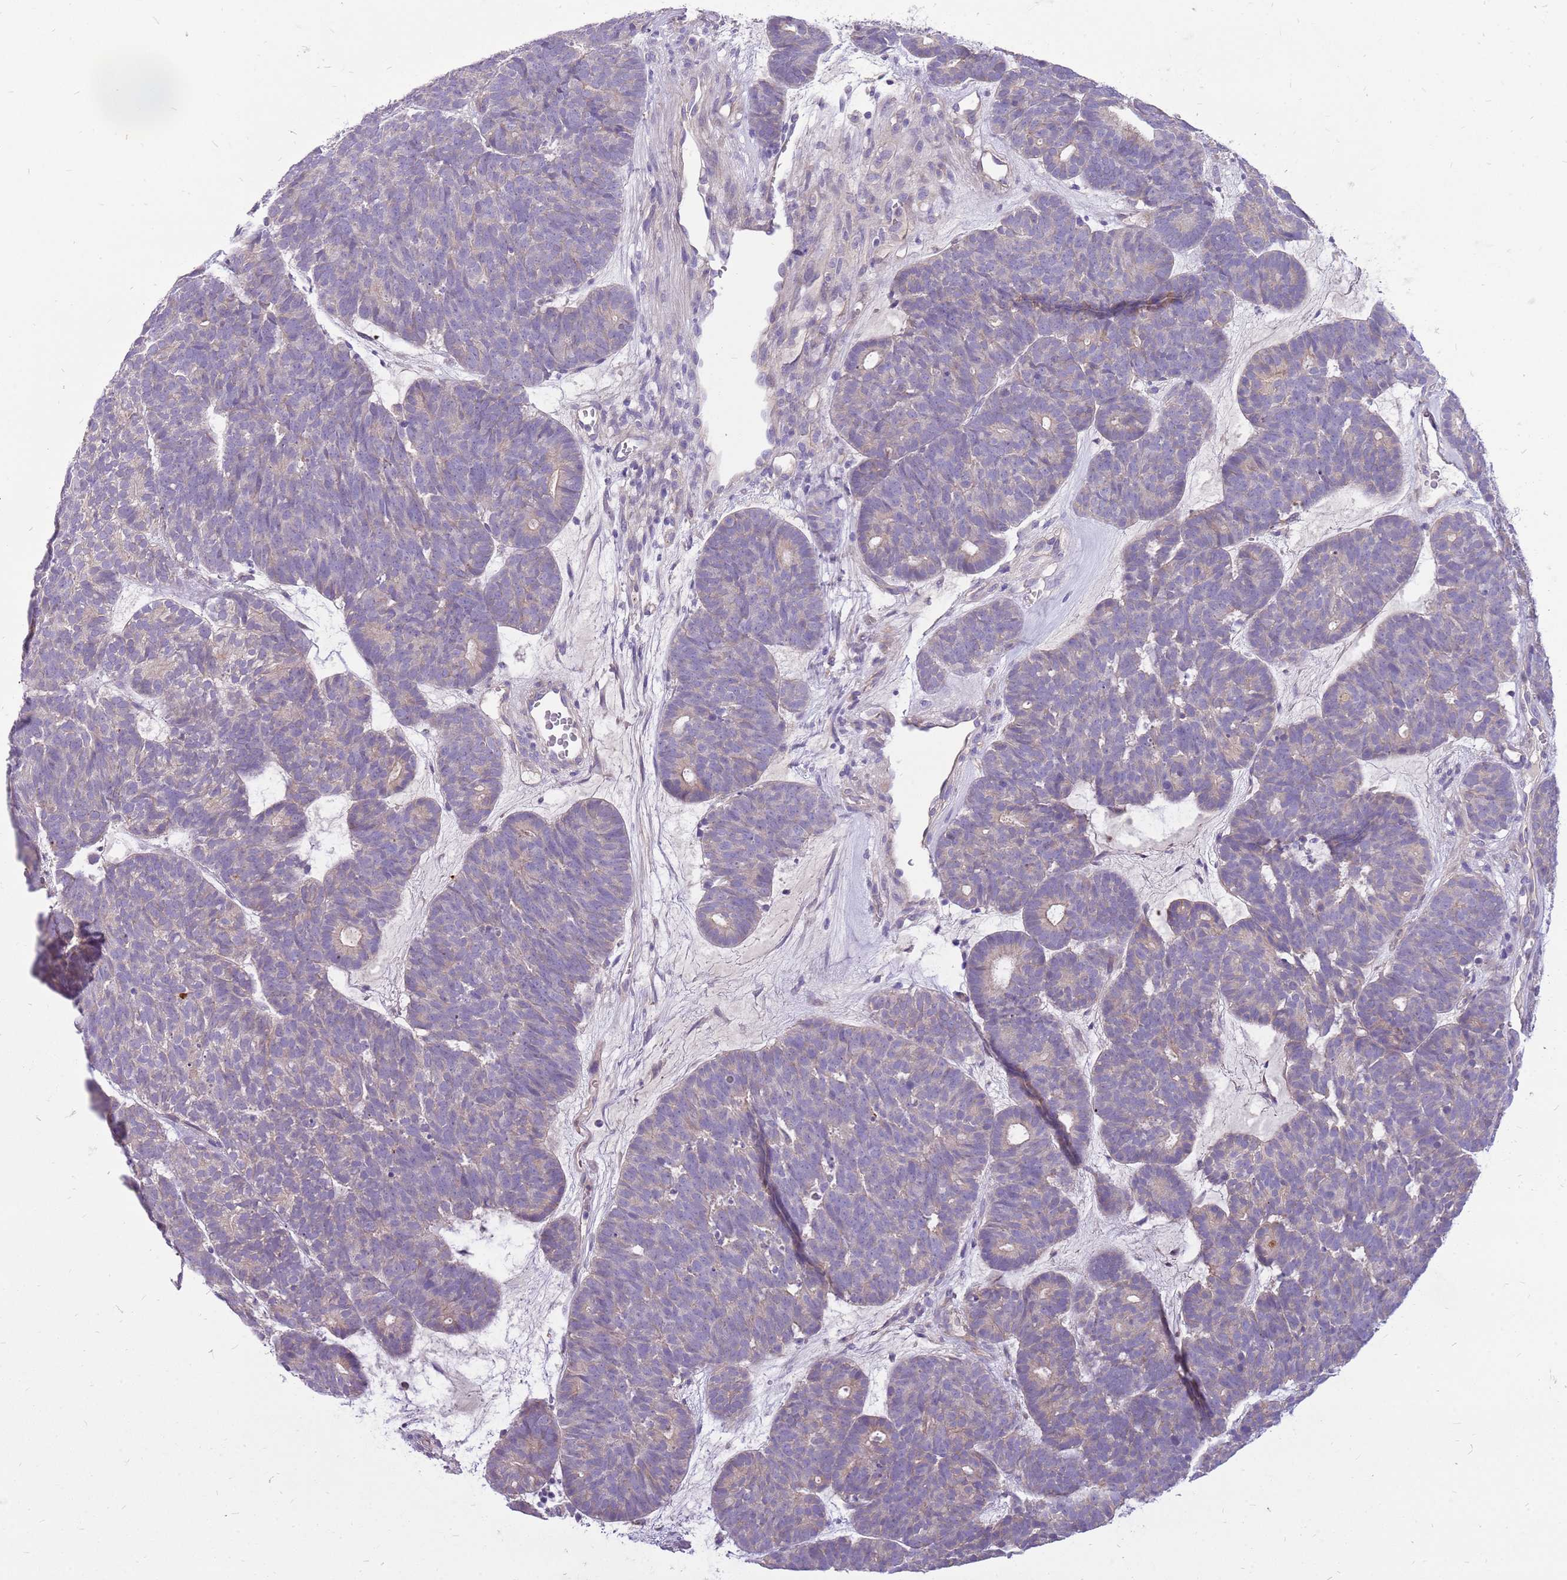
{"staining": {"intensity": "negative", "quantity": "none", "location": "none"}, "tissue": "head and neck cancer", "cell_type": "Tumor cells", "image_type": "cancer", "snomed": [{"axis": "morphology", "description": "Adenocarcinoma, NOS"}, {"axis": "topography", "description": "Head-Neck"}], "caption": "Immunohistochemical staining of head and neck cancer shows no significant positivity in tumor cells.", "gene": "NTN4", "patient": {"sex": "female", "age": 81}}